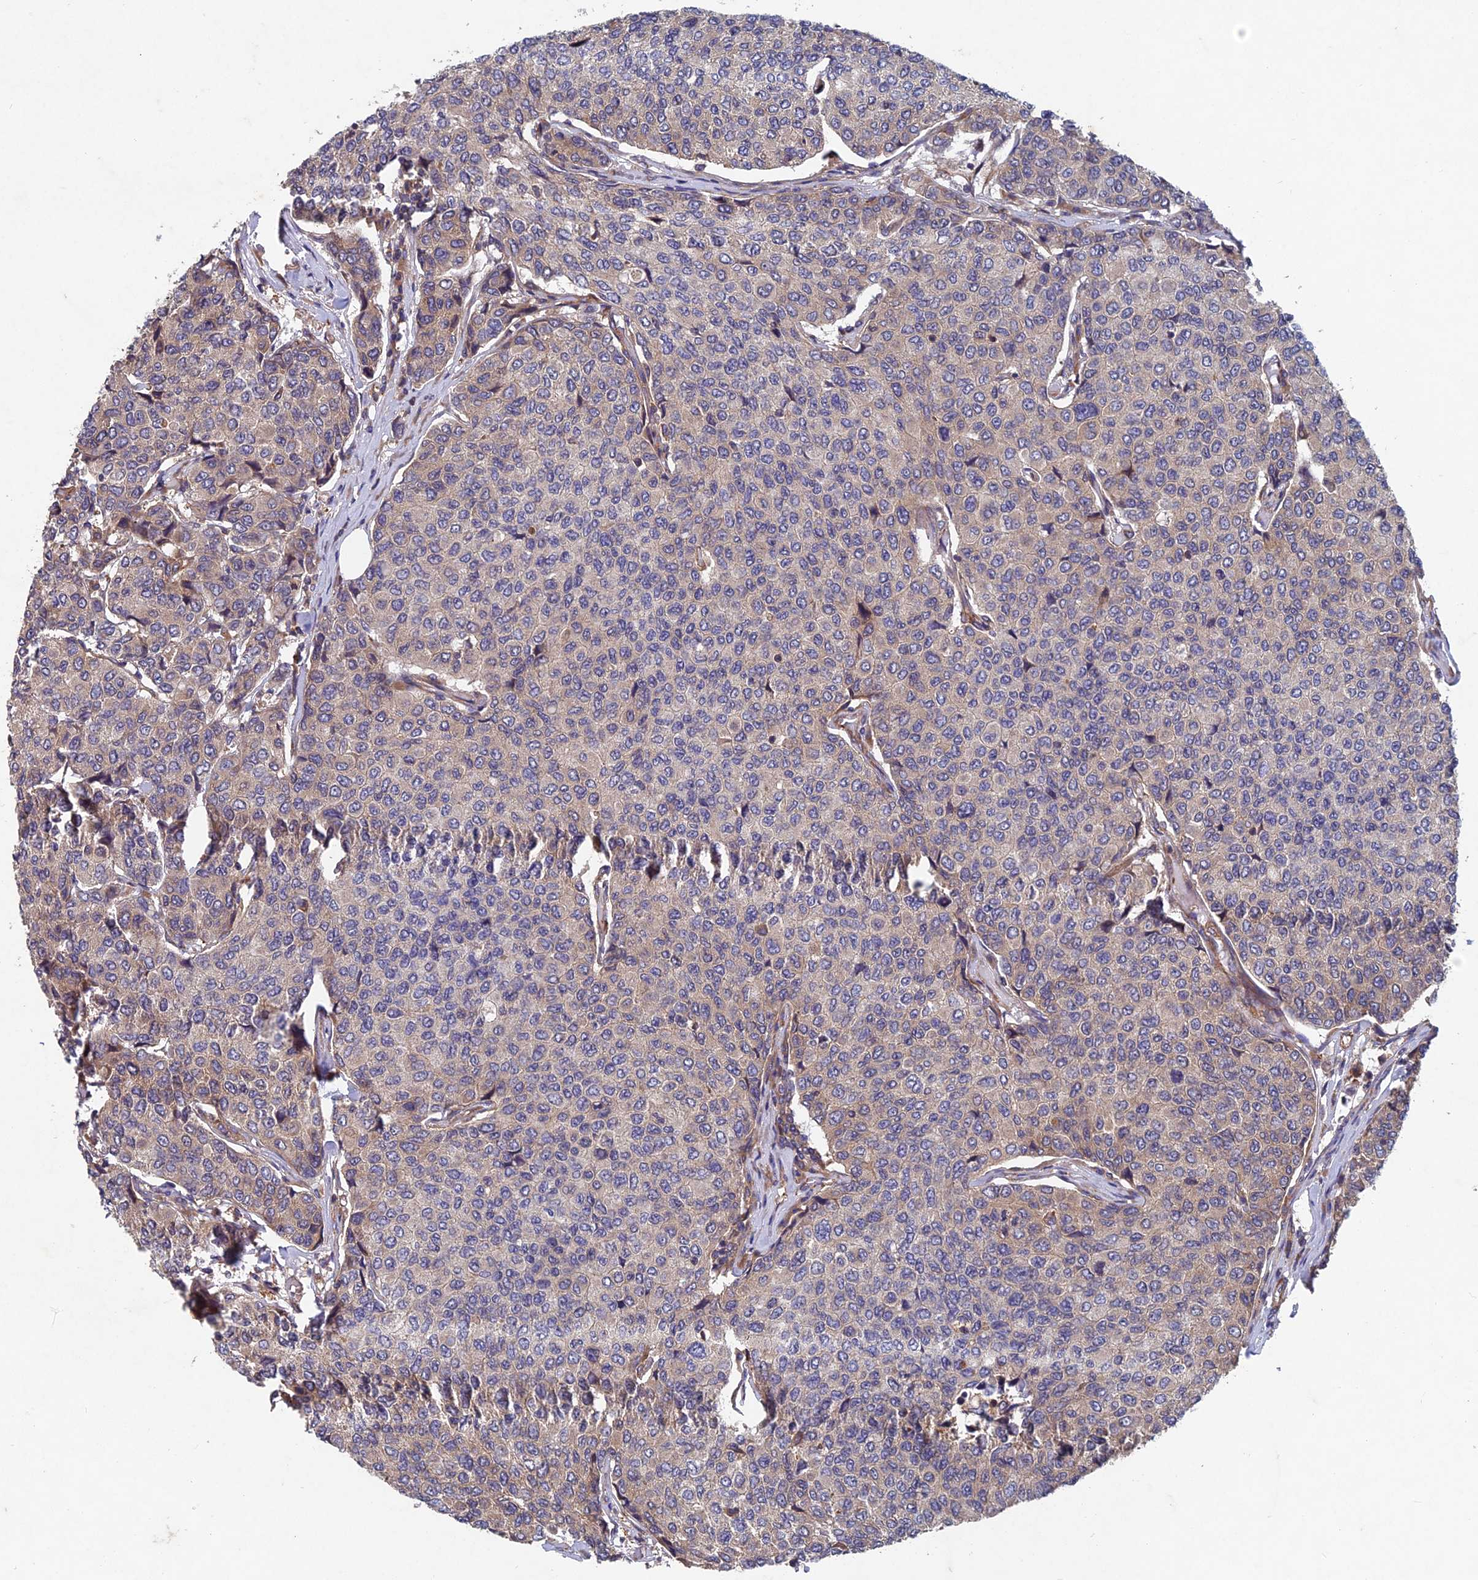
{"staining": {"intensity": "weak", "quantity": "<25%", "location": "cytoplasmic/membranous"}, "tissue": "breast cancer", "cell_type": "Tumor cells", "image_type": "cancer", "snomed": [{"axis": "morphology", "description": "Duct carcinoma"}, {"axis": "topography", "description": "Breast"}], "caption": "A high-resolution micrograph shows immunohistochemistry staining of breast invasive ductal carcinoma, which reveals no significant positivity in tumor cells. (DAB IHC with hematoxylin counter stain).", "gene": "NCAPG", "patient": {"sex": "female", "age": 55}}